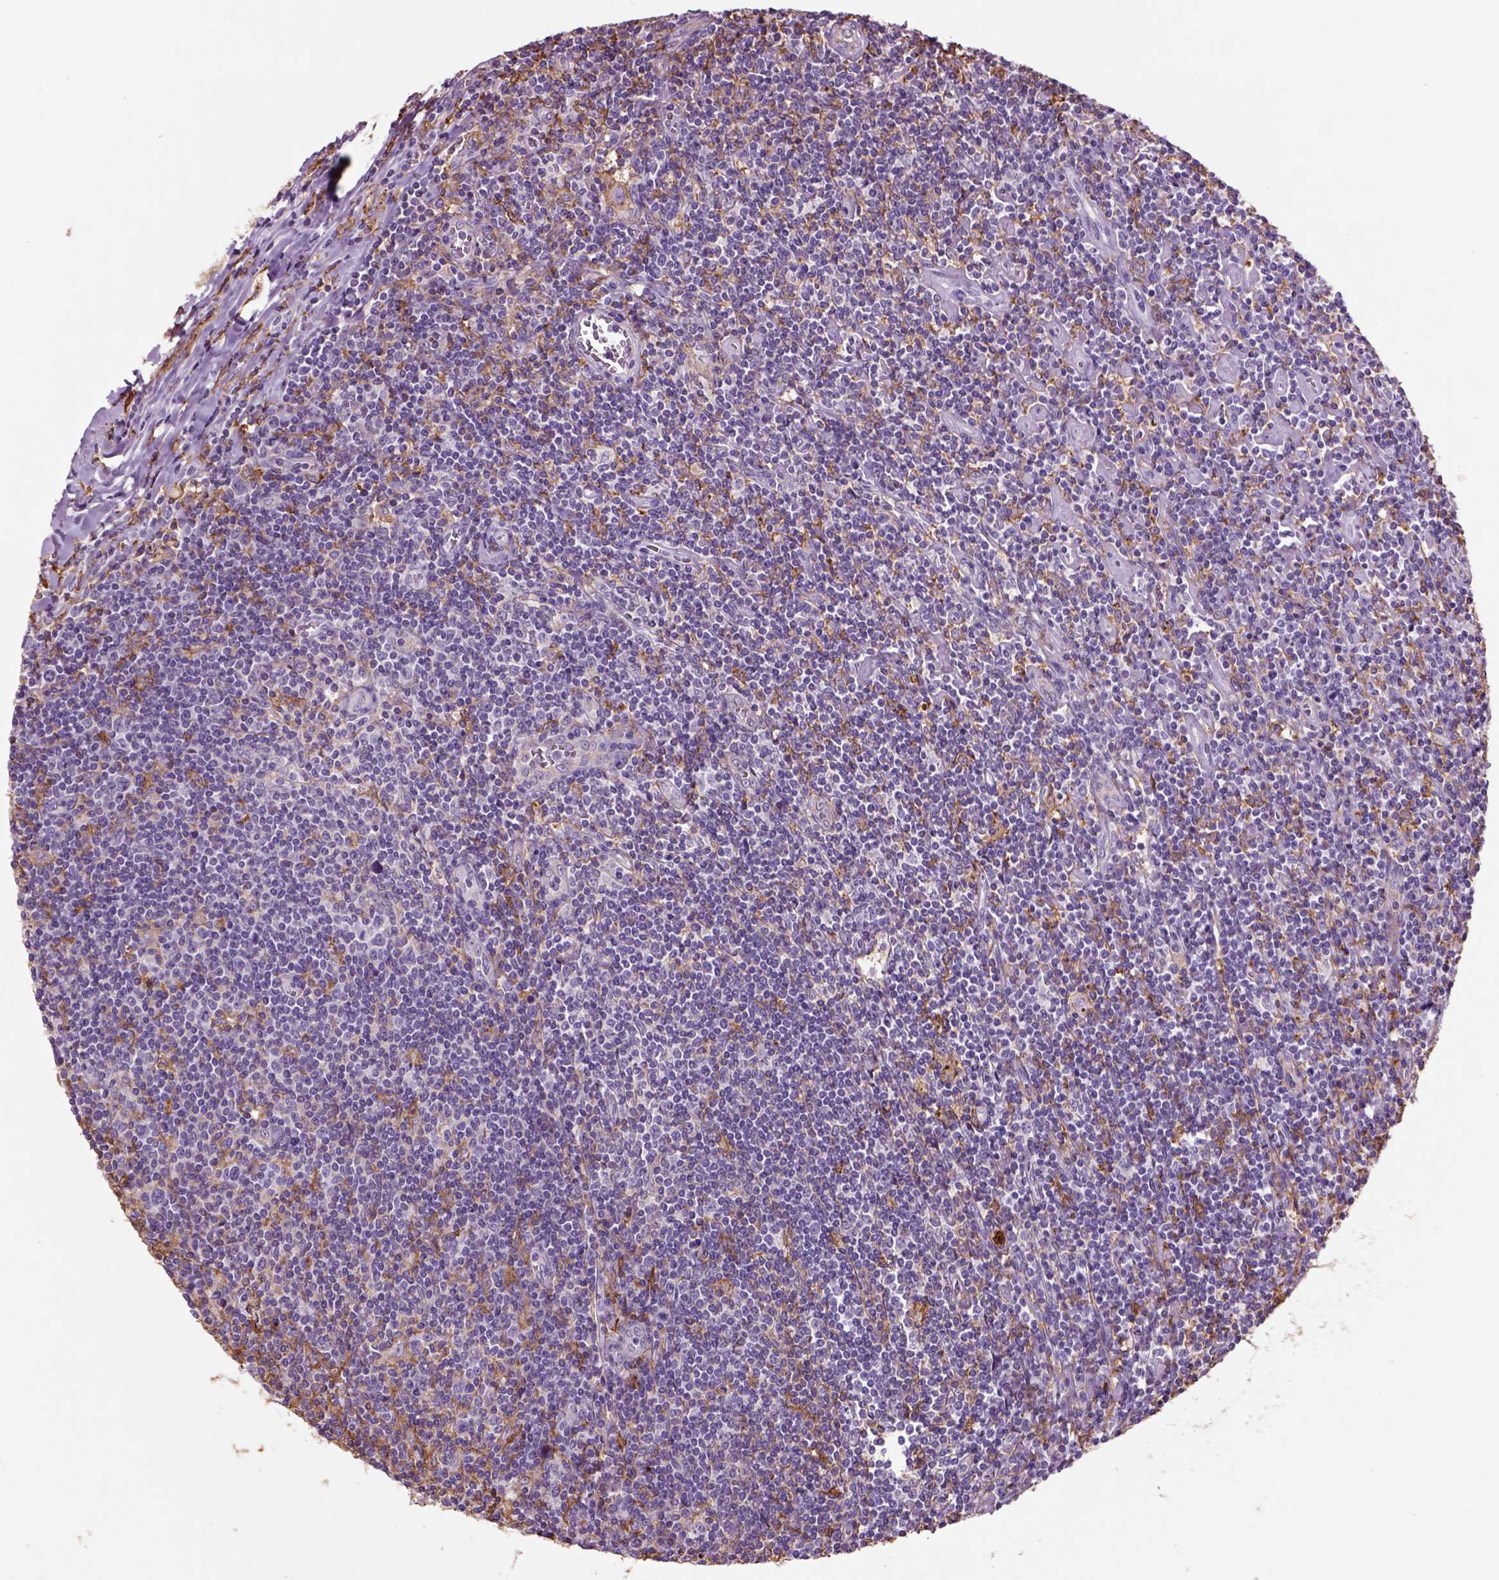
{"staining": {"intensity": "negative", "quantity": "none", "location": "none"}, "tissue": "lymphoma", "cell_type": "Tumor cells", "image_type": "cancer", "snomed": [{"axis": "morphology", "description": "Hodgkin's disease, NOS"}, {"axis": "topography", "description": "Lymph node"}], "caption": "IHC image of neoplastic tissue: lymphoma stained with DAB (3,3'-diaminobenzidine) demonstrates no significant protein expression in tumor cells.", "gene": "CD14", "patient": {"sex": "male", "age": 40}}